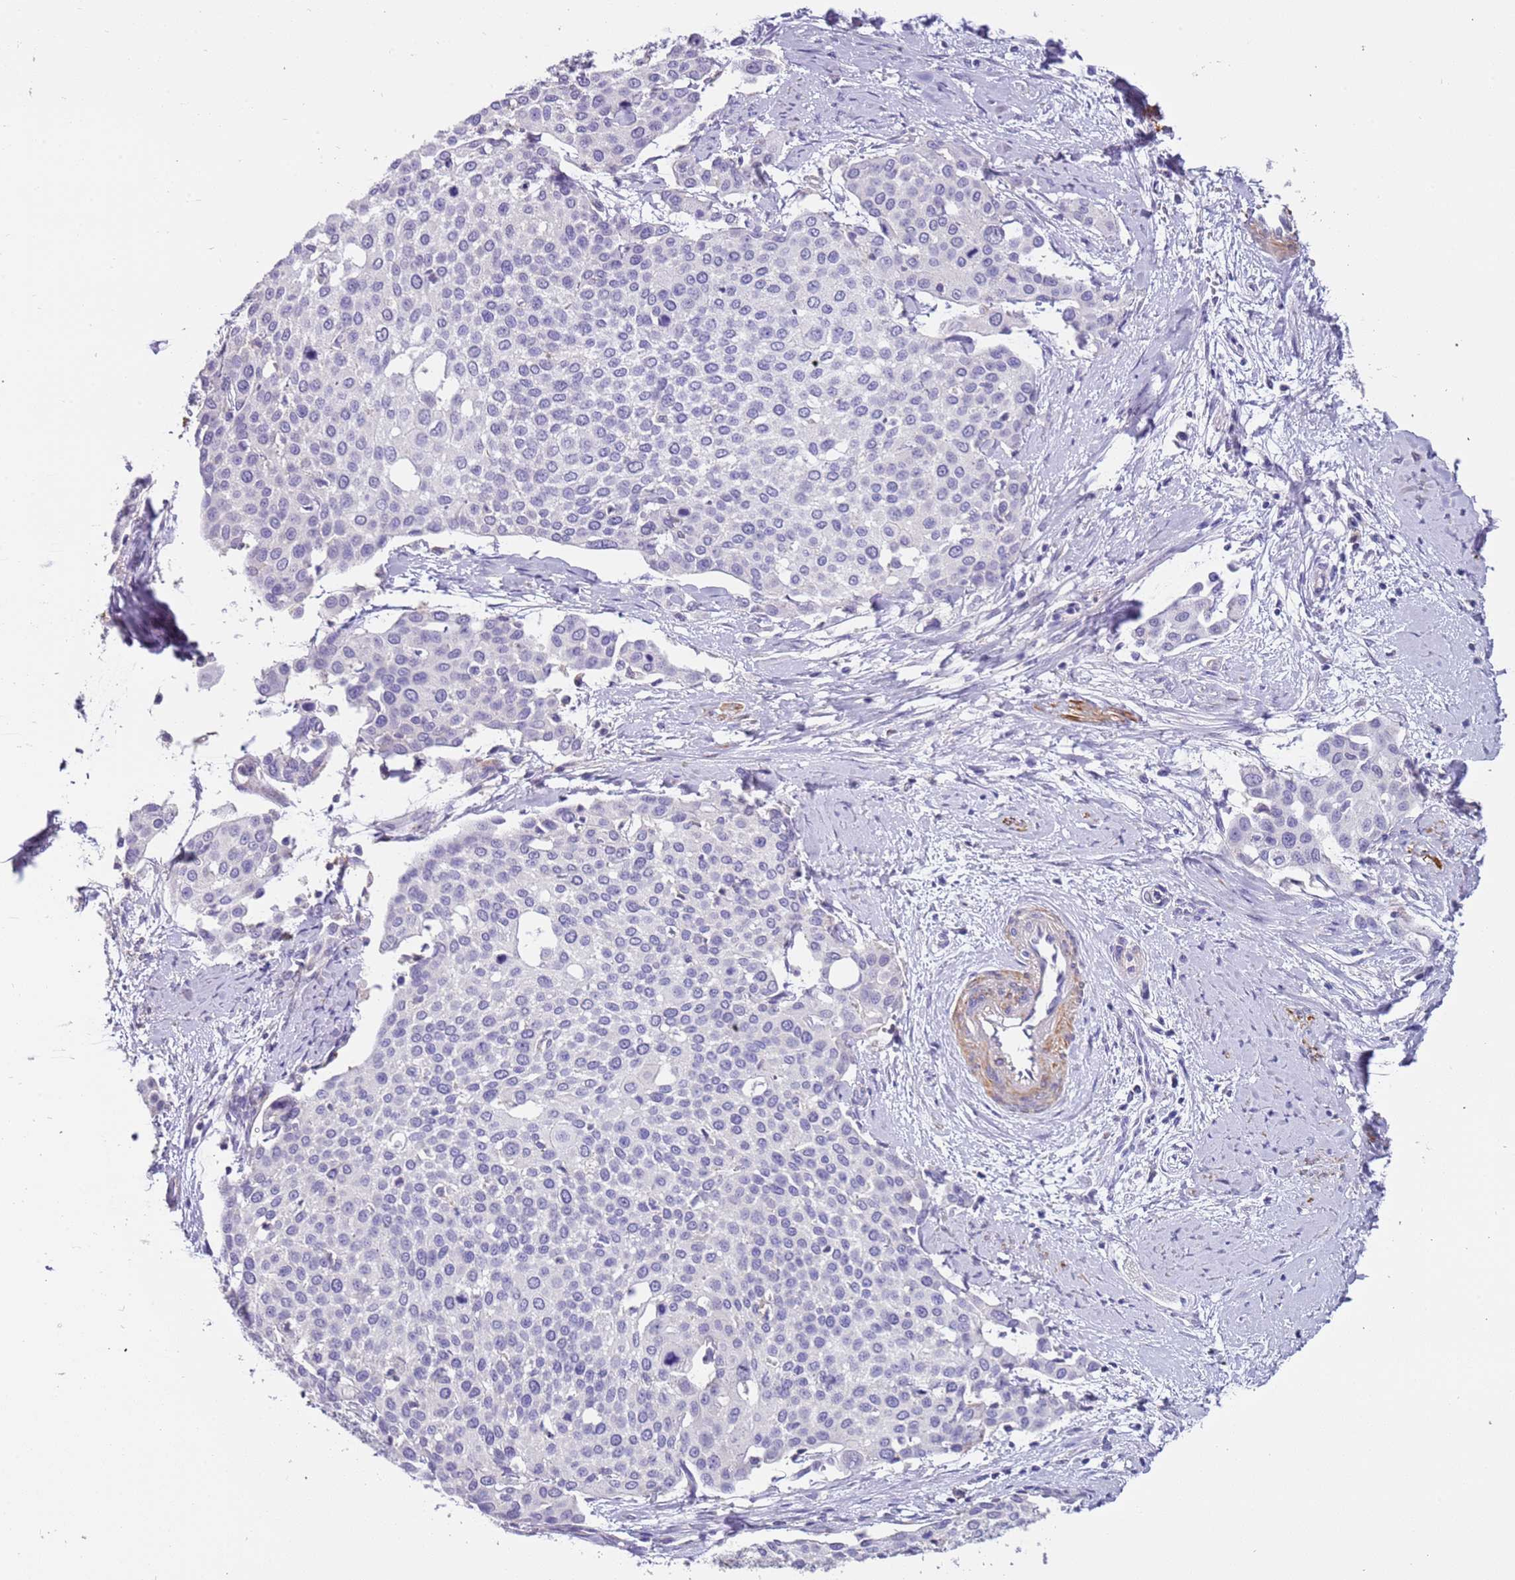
{"staining": {"intensity": "negative", "quantity": "none", "location": "none"}, "tissue": "cervical cancer", "cell_type": "Tumor cells", "image_type": "cancer", "snomed": [{"axis": "morphology", "description": "Squamous cell carcinoma, NOS"}, {"axis": "topography", "description": "Cervix"}], "caption": "Micrograph shows no protein positivity in tumor cells of cervical squamous cell carcinoma tissue.", "gene": "PCGF2", "patient": {"sex": "female", "age": 44}}